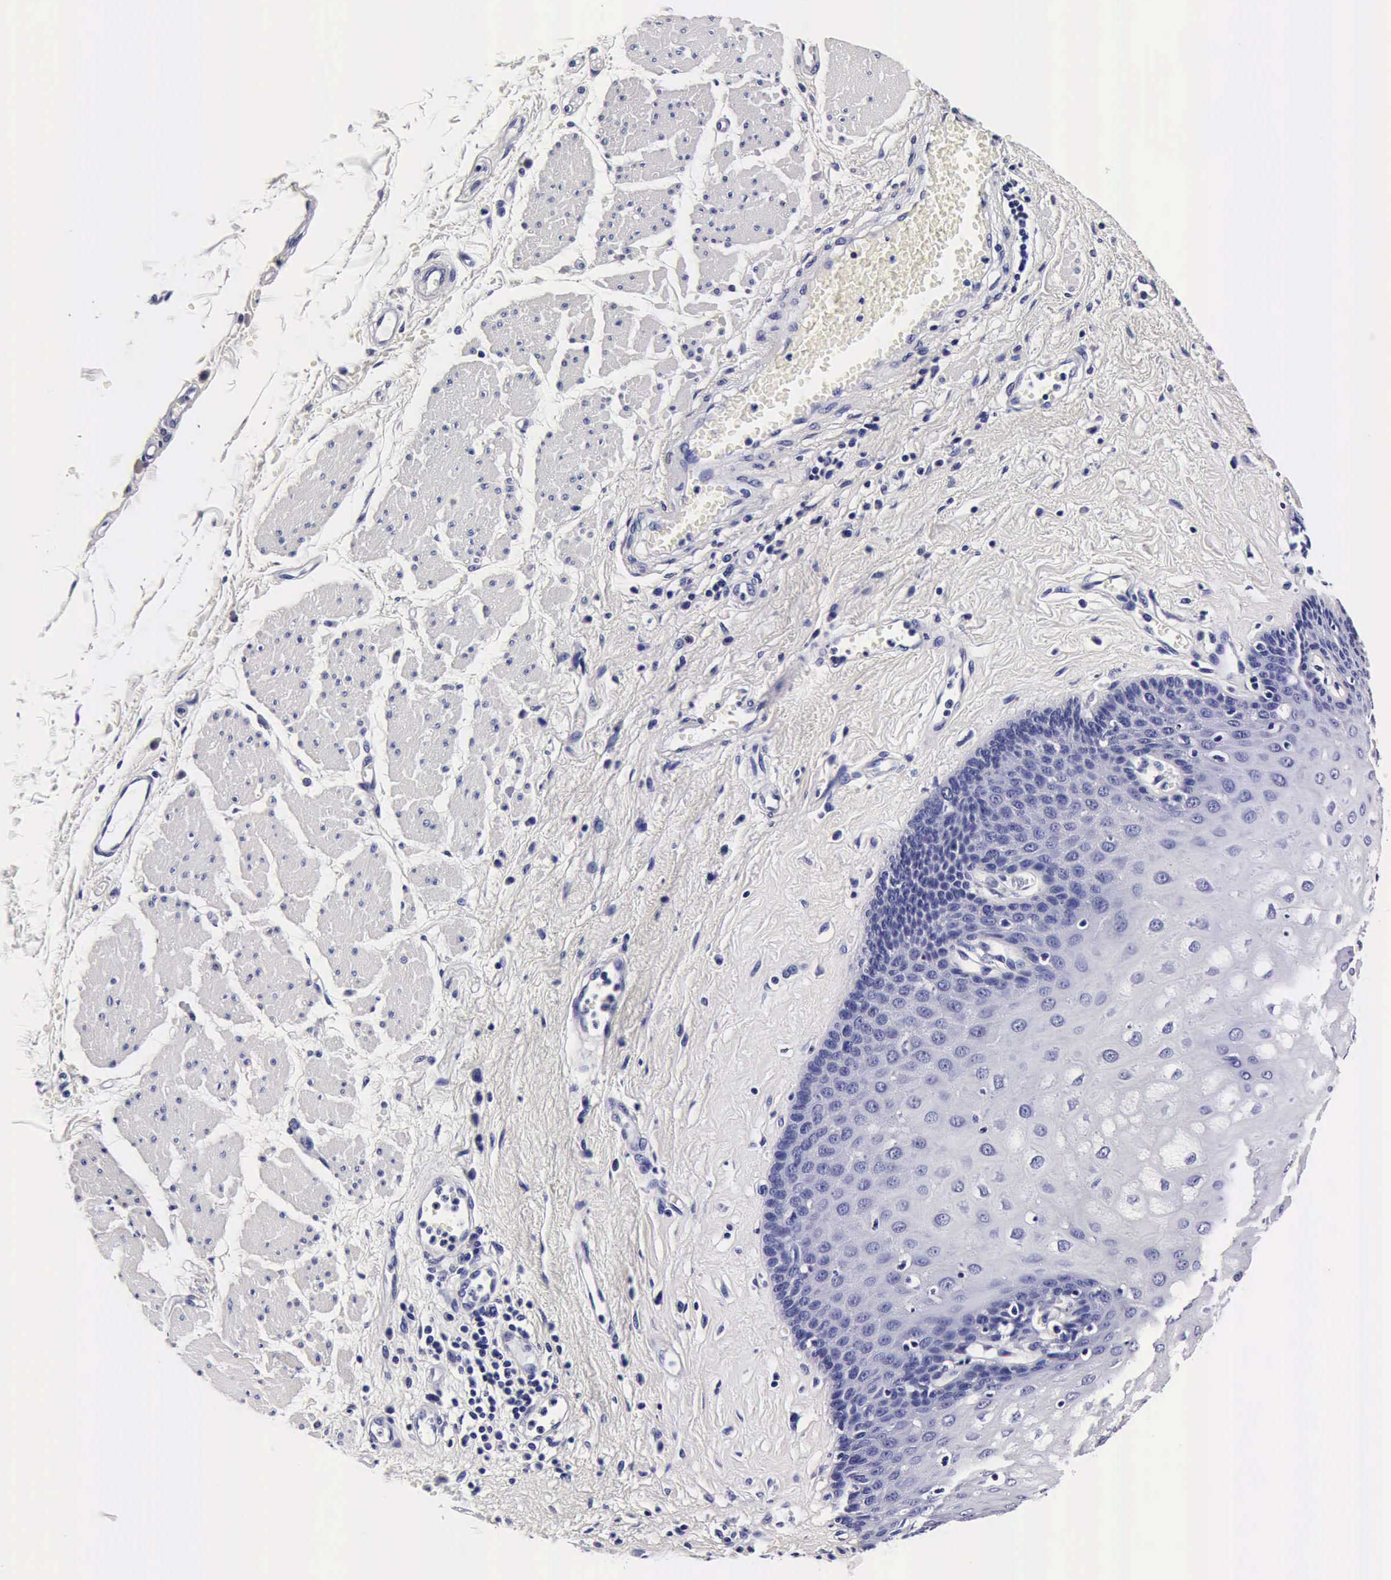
{"staining": {"intensity": "negative", "quantity": "none", "location": "none"}, "tissue": "esophagus", "cell_type": "Squamous epithelial cells", "image_type": "normal", "snomed": [{"axis": "morphology", "description": "Normal tissue, NOS"}, {"axis": "topography", "description": "Esophagus"}], "caption": "Immunohistochemistry histopathology image of normal esophagus: human esophagus stained with DAB exhibits no significant protein expression in squamous epithelial cells.", "gene": "IAPP", "patient": {"sex": "male", "age": 65}}